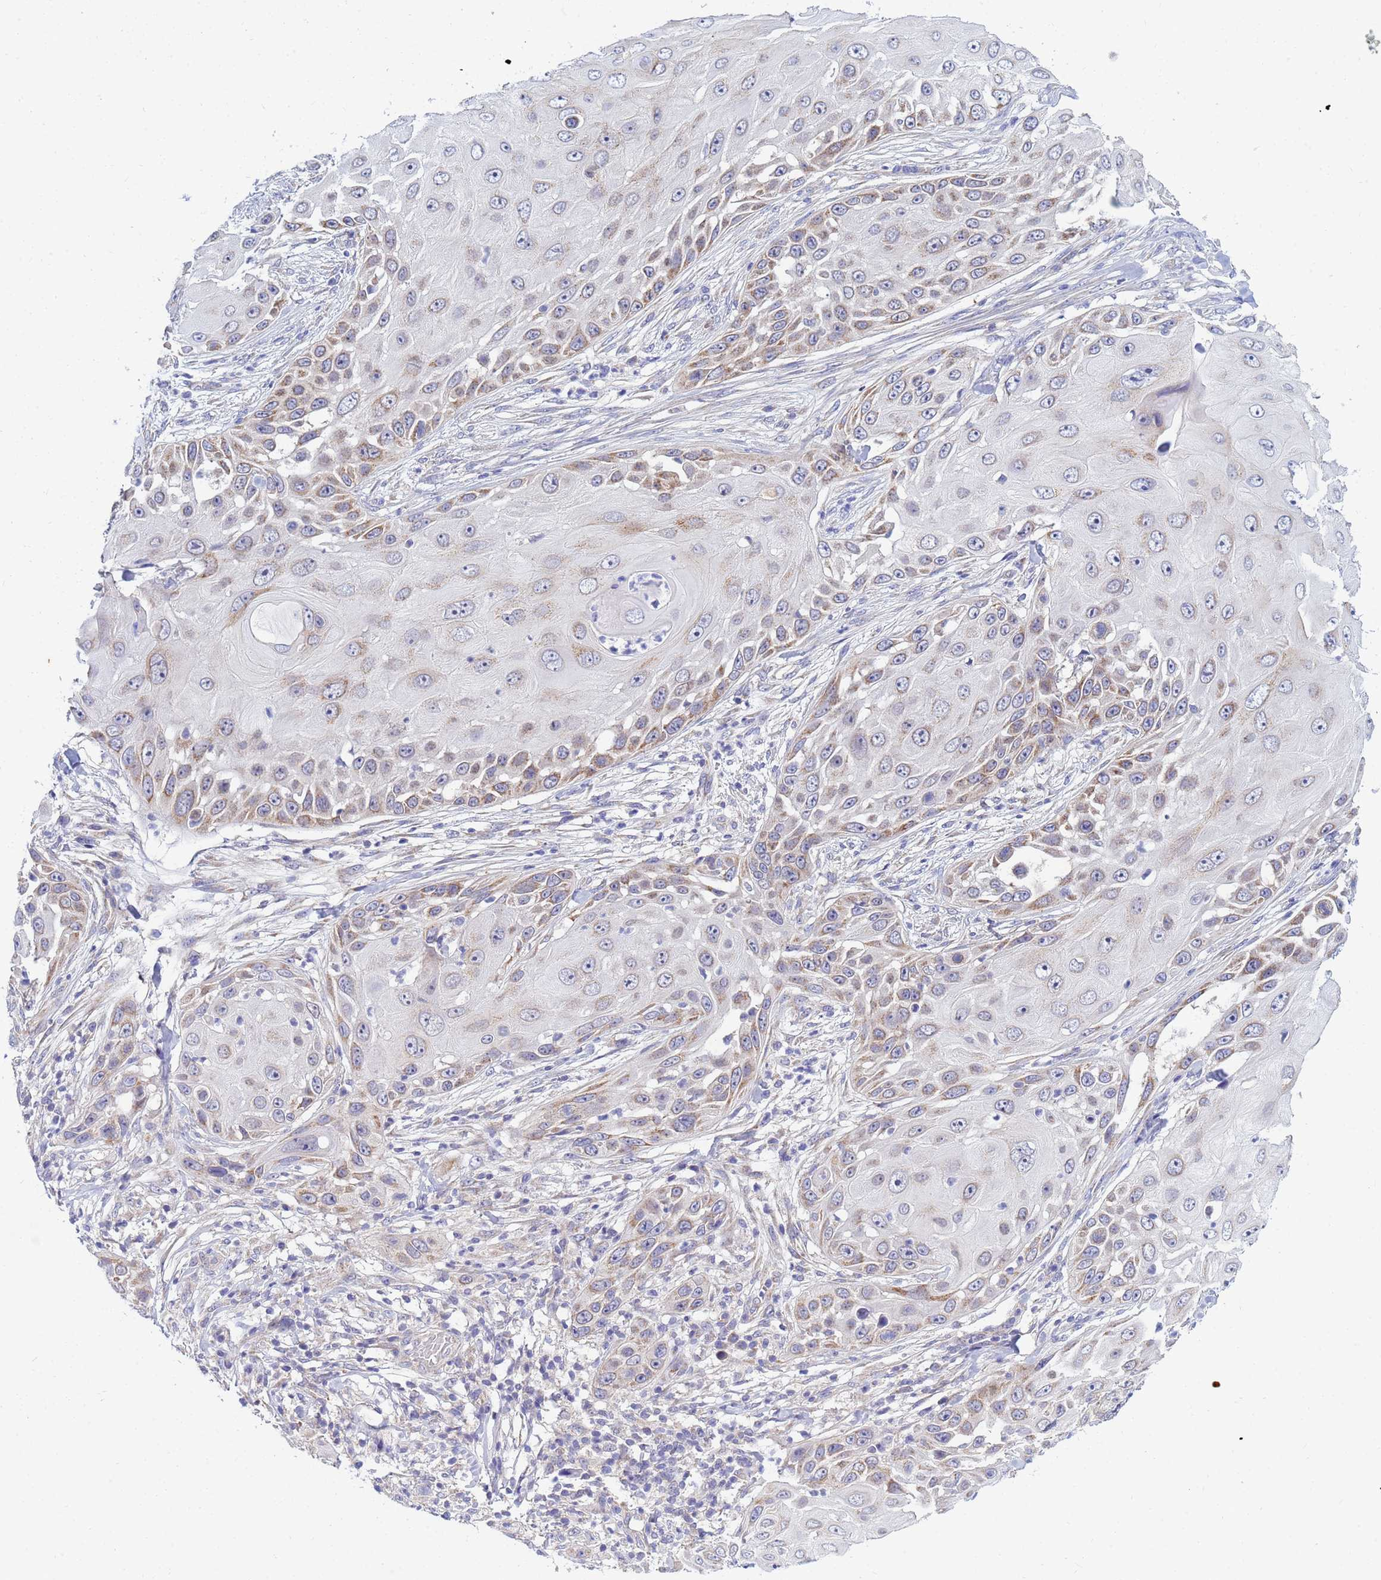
{"staining": {"intensity": "moderate", "quantity": "25%-75%", "location": "cytoplasmic/membranous"}, "tissue": "skin cancer", "cell_type": "Tumor cells", "image_type": "cancer", "snomed": [{"axis": "morphology", "description": "Squamous cell carcinoma, NOS"}, {"axis": "topography", "description": "Skin"}], "caption": "Immunohistochemical staining of human skin squamous cell carcinoma reveals moderate cytoplasmic/membranous protein expression in approximately 25%-75% of tumor cells.", "gene": "SDR39U1", "patient": {"sex": "female", "age": 44}}